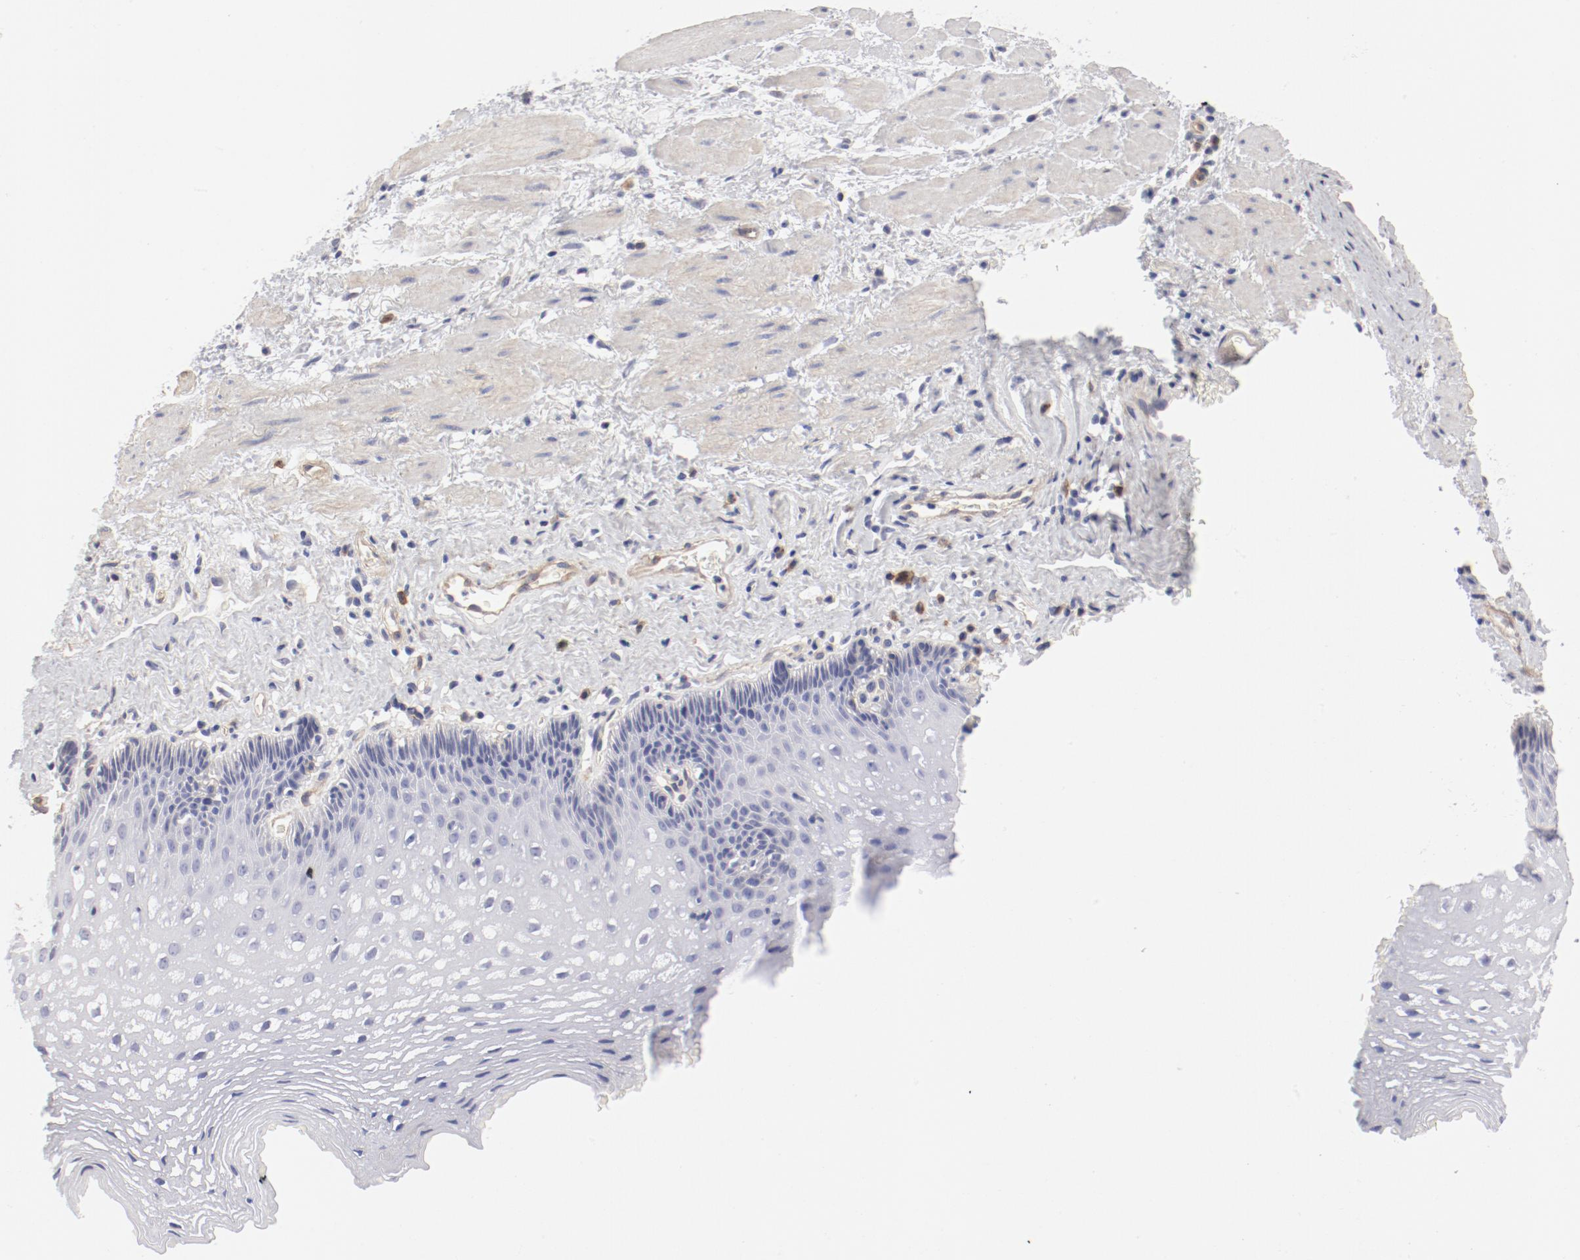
{"staining": {"intensity": "negative", "quantity": "none", "location": "none"}, "tissue": "esophagus", "cell_type": "Squamous epithelial cells", "image_type": "normal", "snomed": [{"axis": "morphology", "description": "Normal tissue, NOS"}, {"axis": "topography", "description": "Esophagus"}], "caption": "A high-resolution histopathology image shows immunohistochemistry (IHC) staining of benign esophagus, which exhibits no significant positivity in squamous epithelial cells.", "gene": "LAX1", "patient": {"sex": "female", "age": 70}}